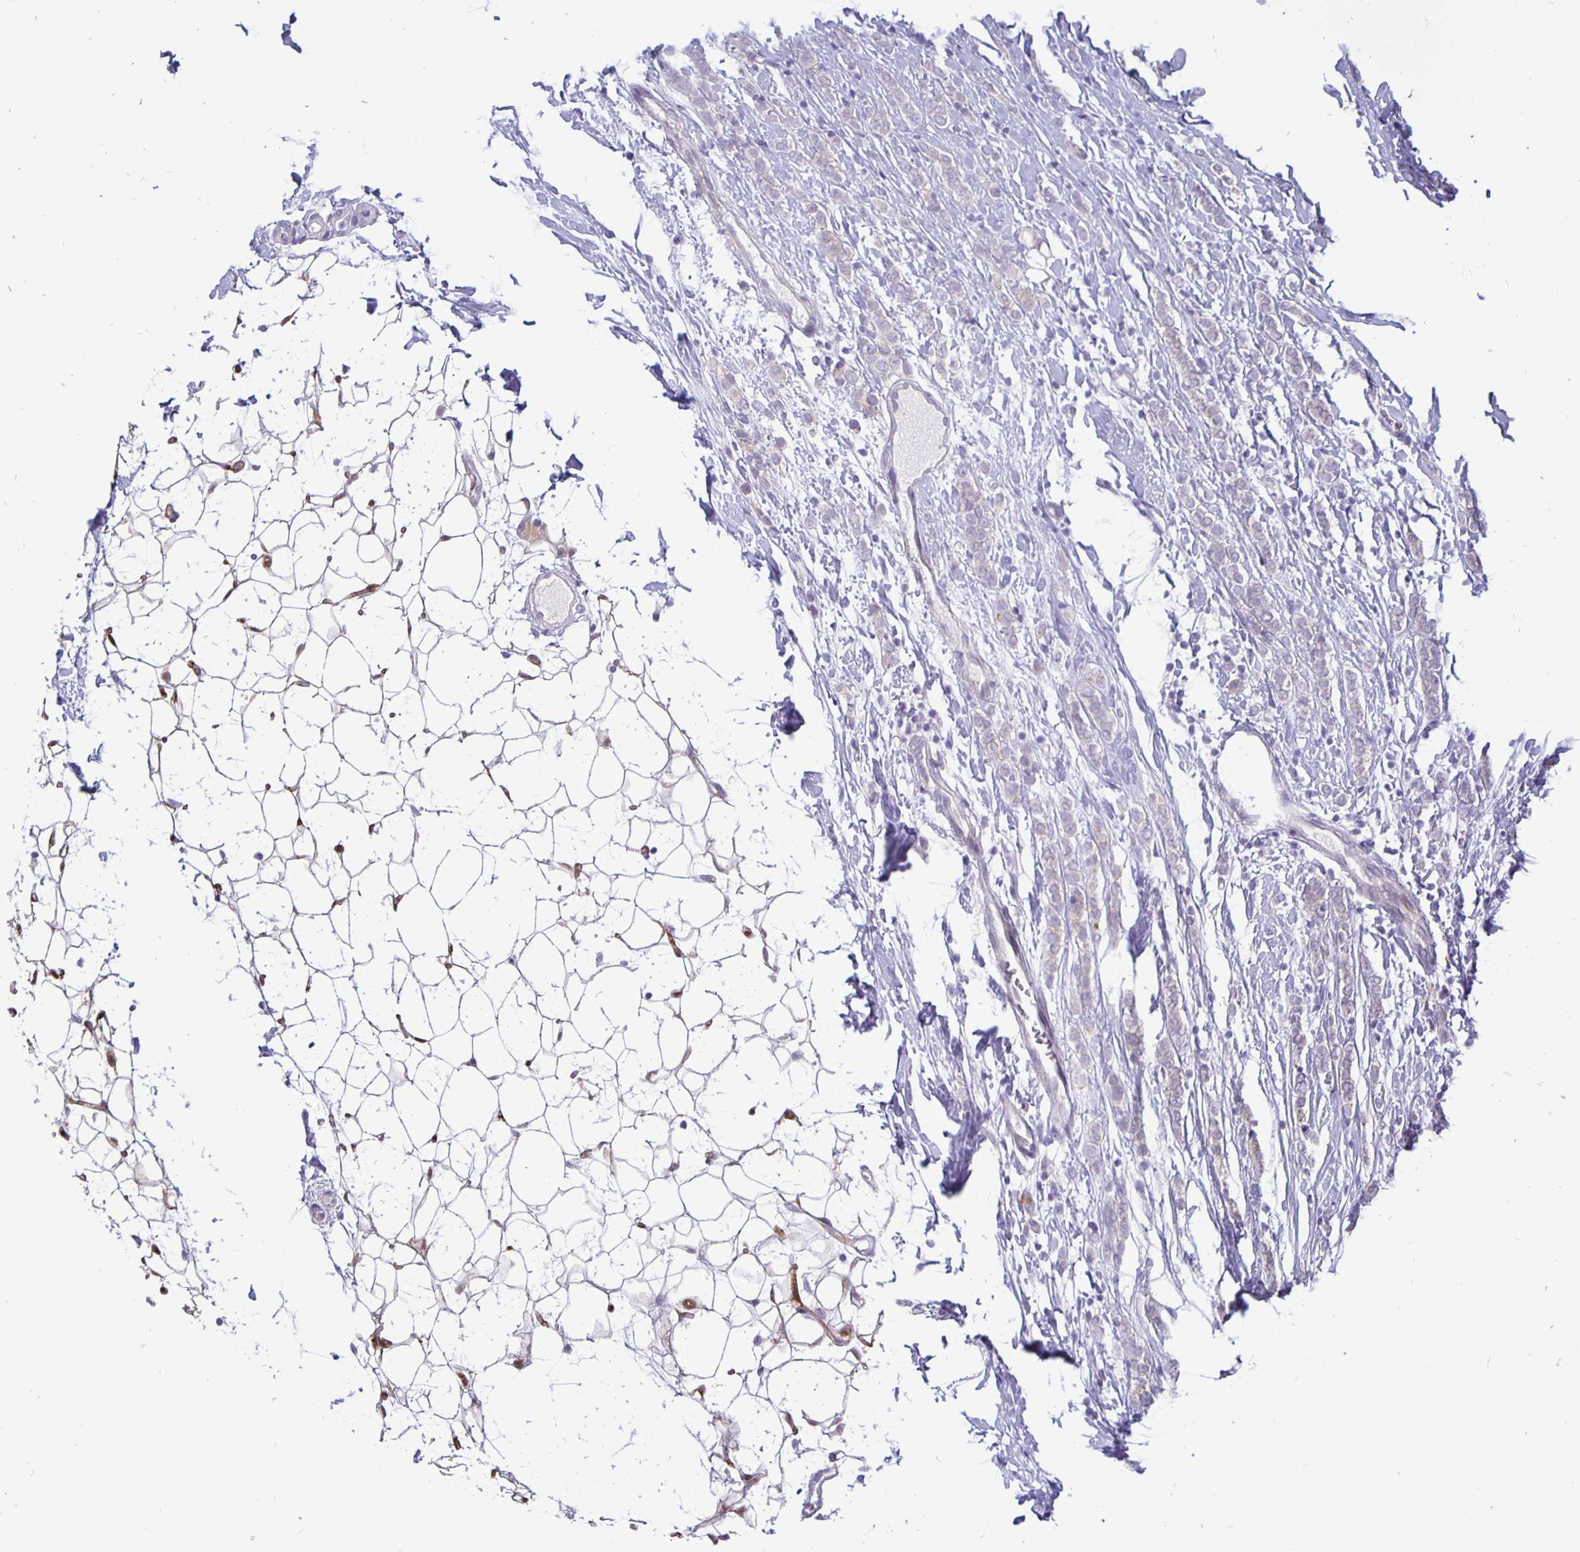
{"staining": {"intensity": "negative", "quantity": "none", "location": "none"}, "tissue": "breast cancer", "cell_type": "Tumor cells", "image_type": "cancer", "snomed": [{"axis": "morphology", "description": "Lobular carcinoma"}, {"axis": "topography", "description": "Breast"}], "caption": "Immunohistochemistry histopathology image of breast cancer (lobular carcinoma) stained for a protein (brown), which exhibits no staining in tumor cells.", "gene": "ERBB2", "patient": {"sex": "female", "age": 49}}